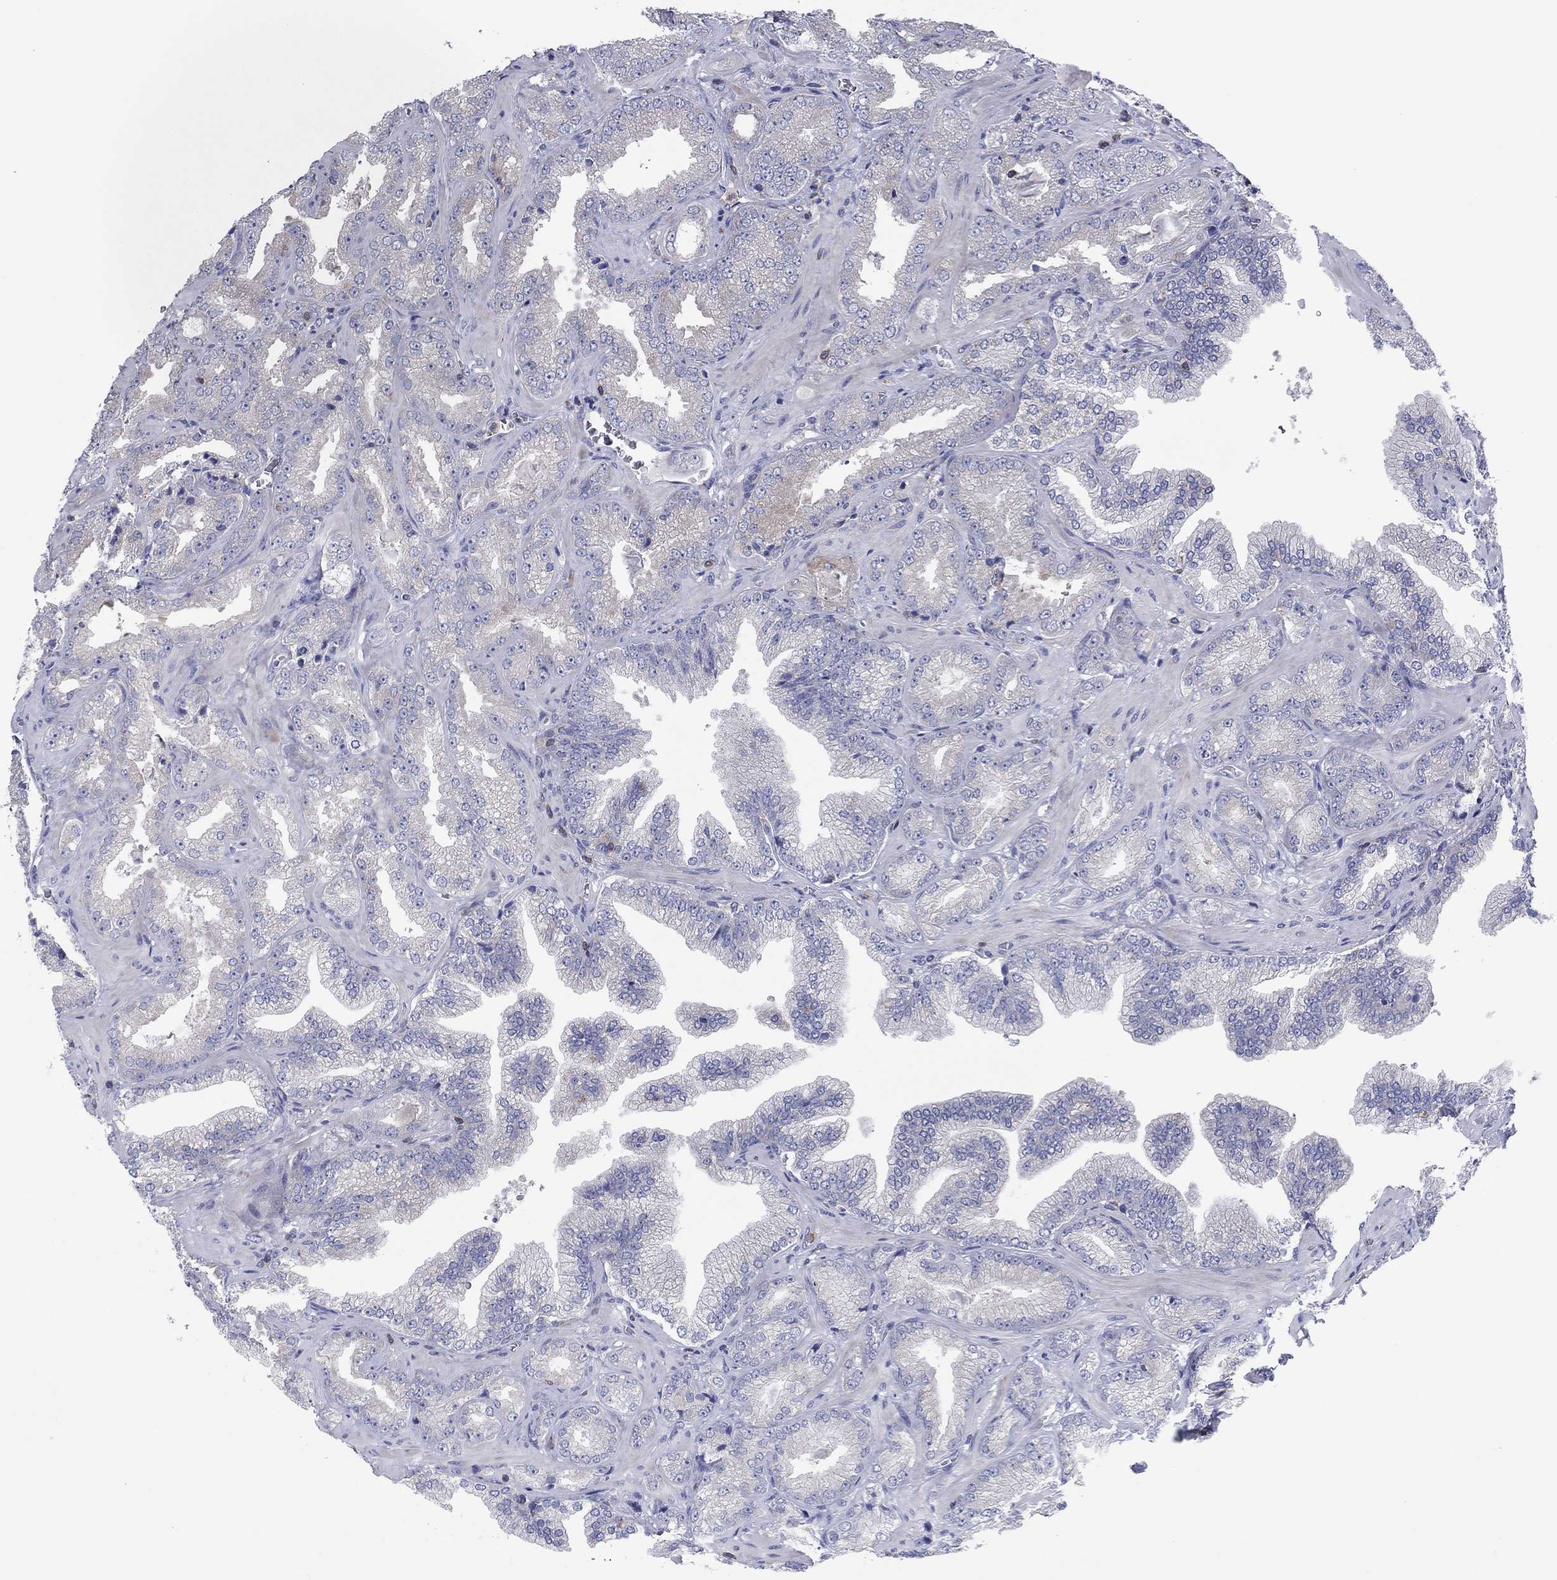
{"staining": {"intensity": "negative", "quantity": "none", "location": "none"}, "tissue": "prostate cancer", "cell_type": "Tumor cells", "image_type": "cancer", "snomed": [{"axis": "morphology", "description": "Adenocarcinoma, Low grade"}, {"axis": "topography", "description": "Prostate"}], "caption": "Immunohistochemical staining of prostate cancer (adenocarcinoma (low-grade)) reveals no significant positivity in tumor cells. (DAB IHC with hematoxylin counter stain).", "gene": "PVR", "patient": {"sex": "male", "age": 72}}